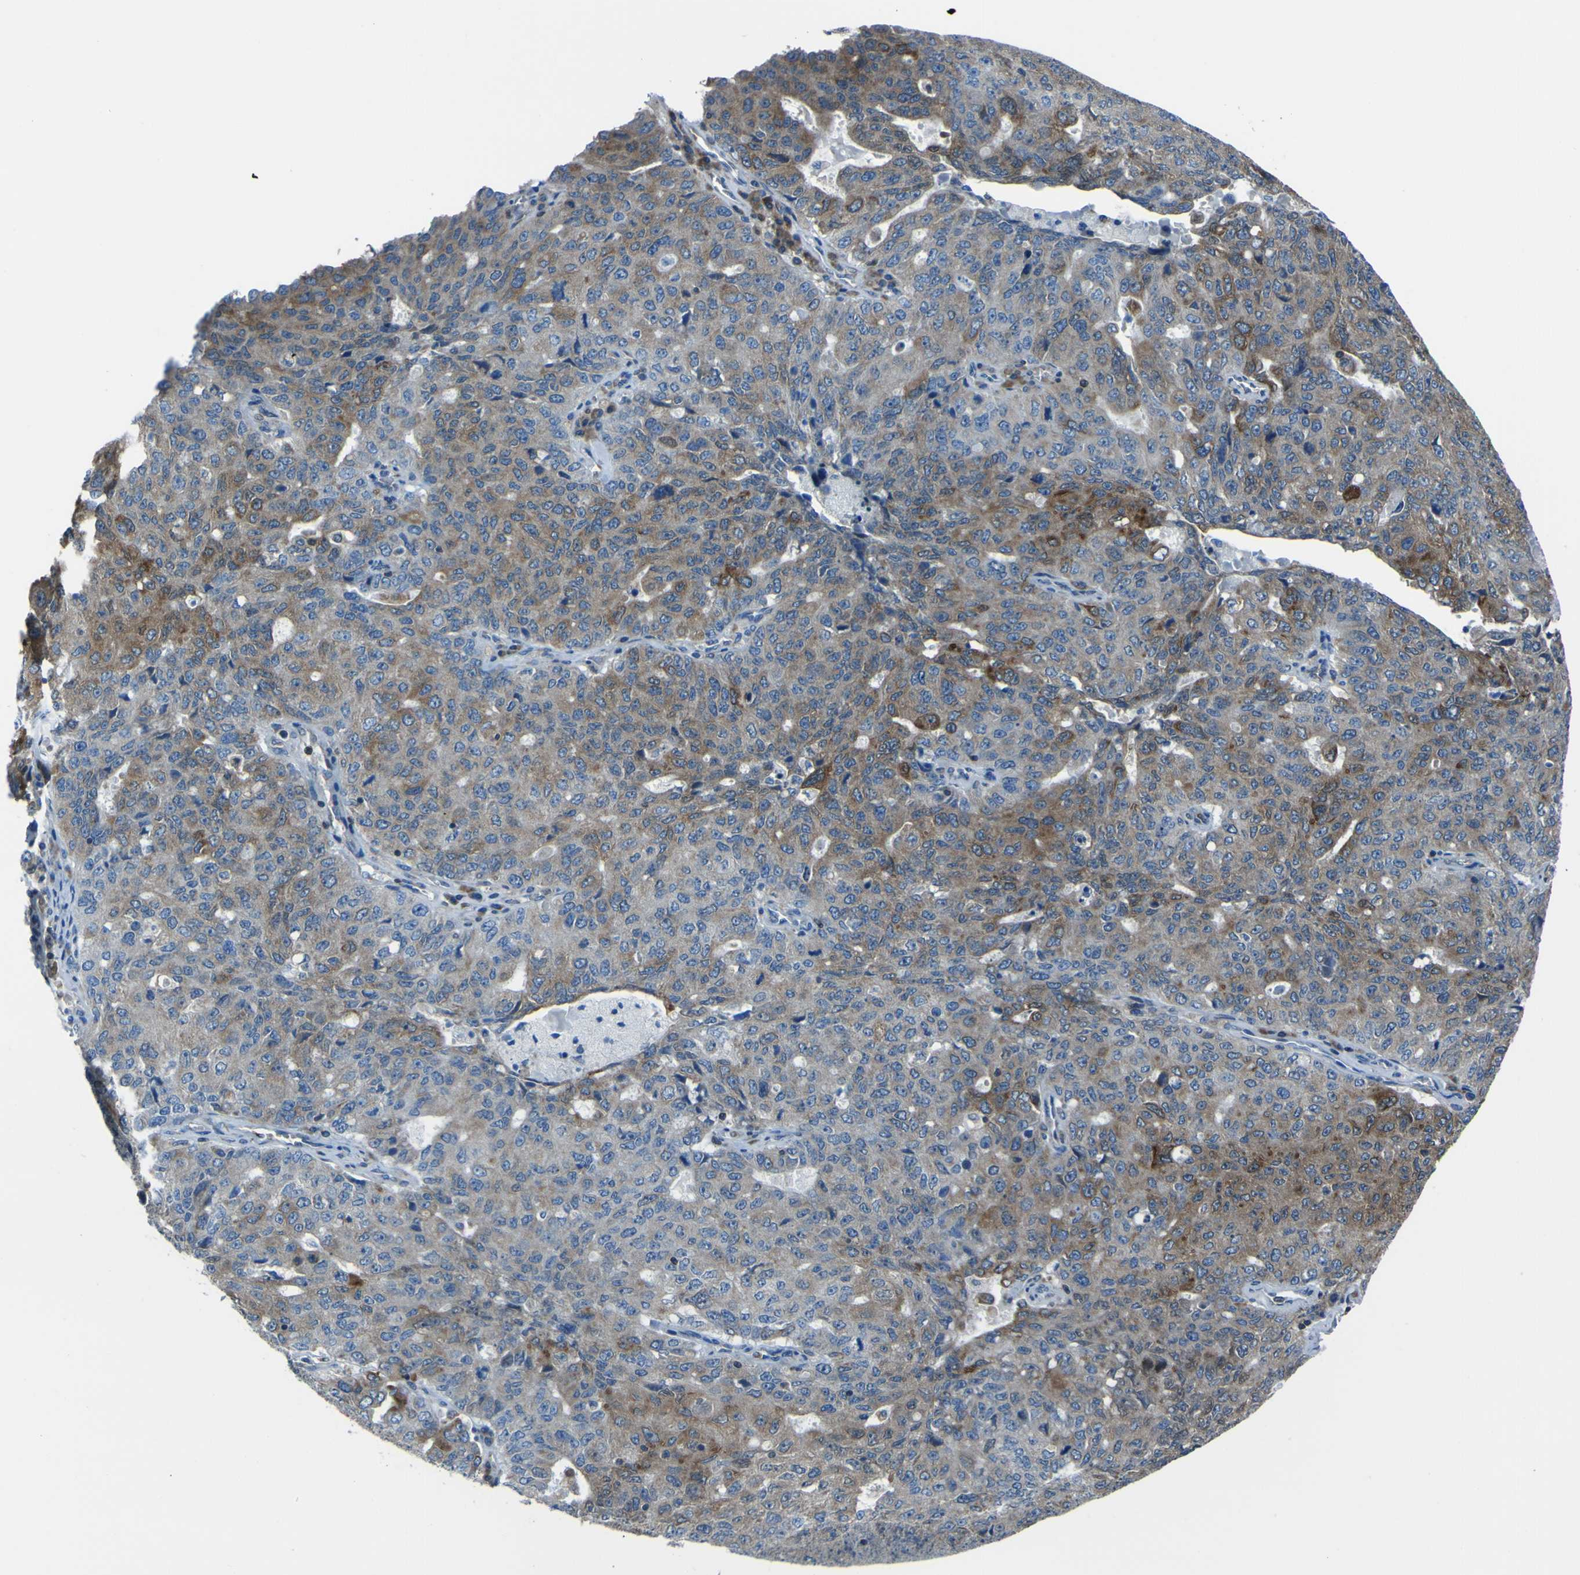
{"staining": {"intensity": "weak", "quantity": ">75%", "location": "cytoplasmic/membranous"}, "tissue": "ovarian cancer", "cell_type": "Tumor cells", "image_type": "cancer", "snomed": [{"axis": "morphology", "description": "Carcinoma, endometroid"}, {"axis": "topography", "description": "Ovary"}], "caption": "IHC micrograph of human endometroid carcinoma (ovarian) stained for a protein (brown), which demonstrates low levels of weak cytoplasmic/membranous expression in about >75% of tumor cells.", "gene": "STIM1", "patient": {"sex": "female", "age": 62}}